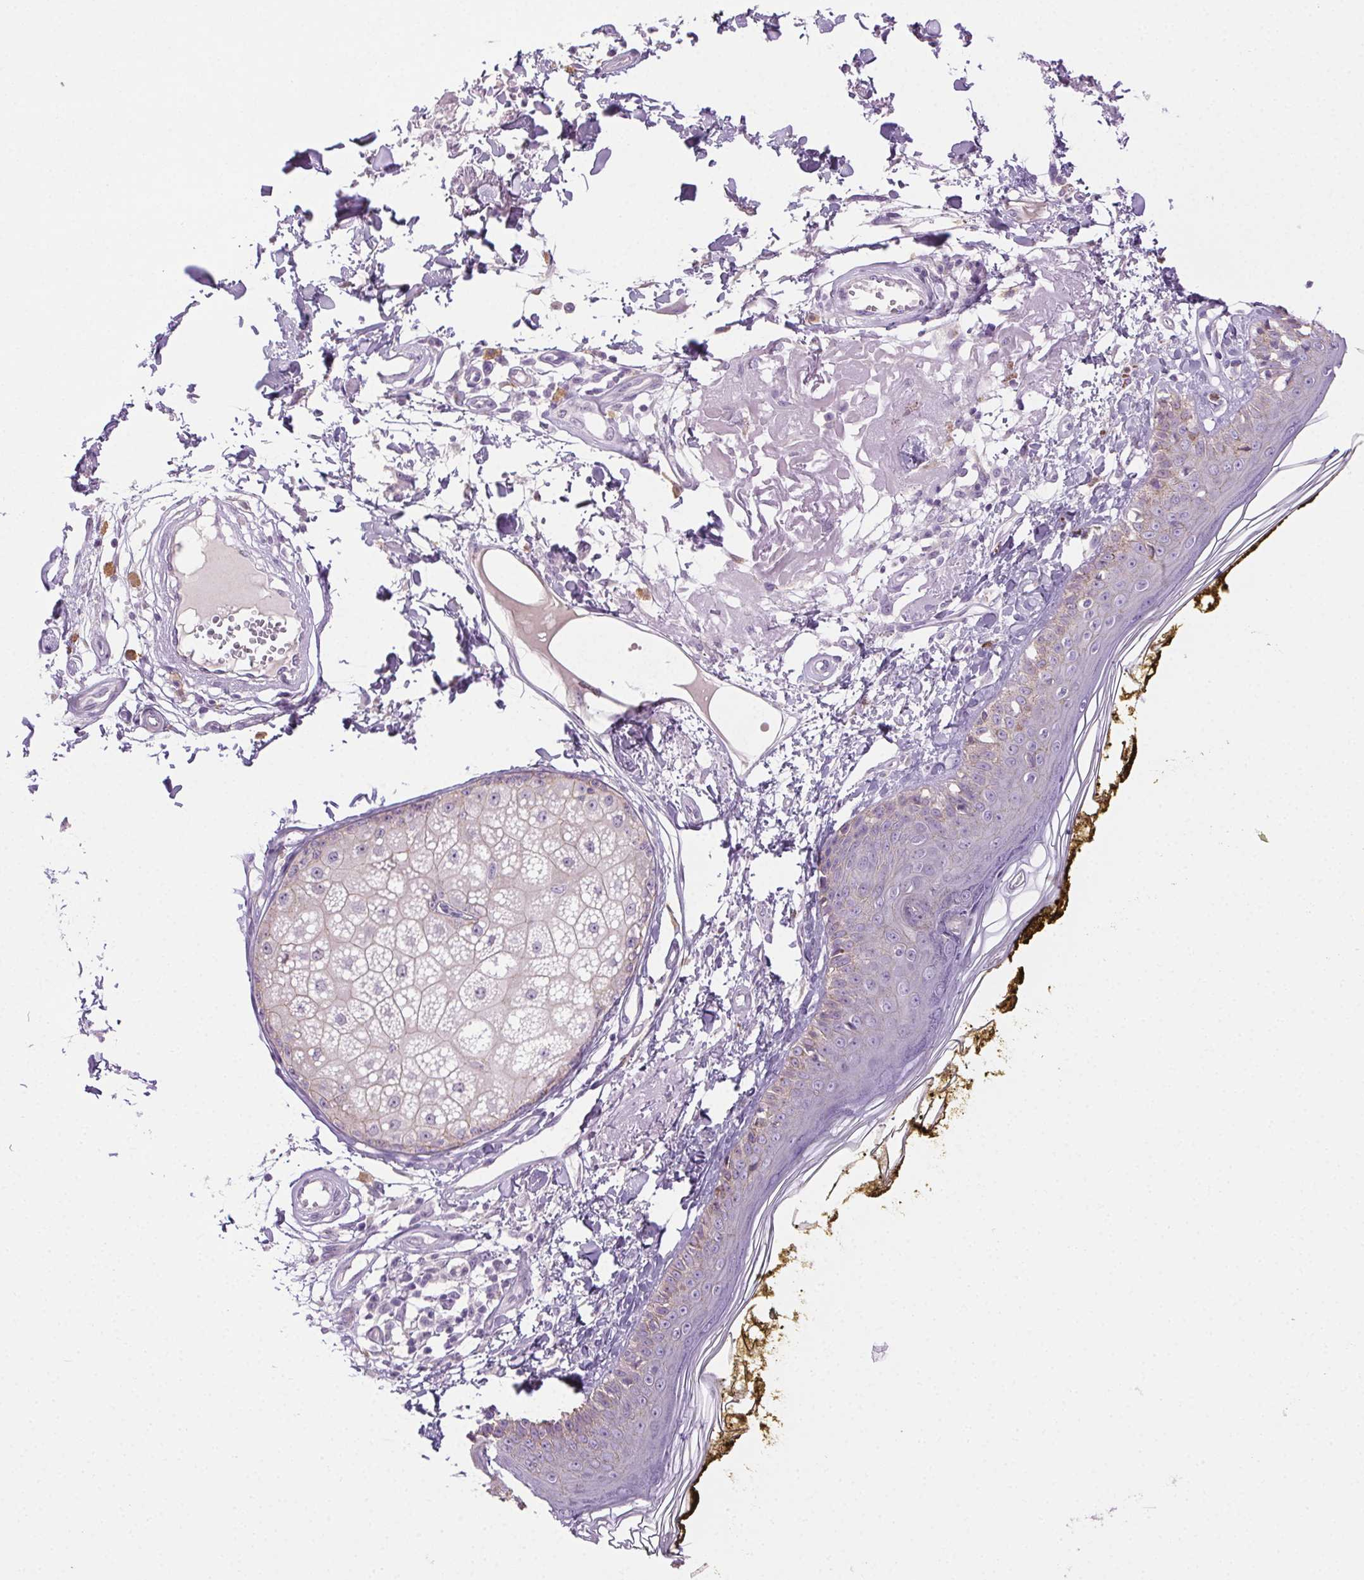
{"staining": {"intensity": "weak", "quantity": "<25%", "location": "cytoplasmic/membranous"}, "tissue": "skin", "cell_type": "Fibroblasts", "image_type": "normal", "snomed": [{"axis": "morphology", "description": "Normal tissue, NOS"}, {"axis": "topography", "description": "Skin"}], "caption": "Immunohistochemical staining of normal human skin reveals no significant expression in fibroblasts.", "gene": "CLDN10", "patient": {"sex": "male", "age": 76}}